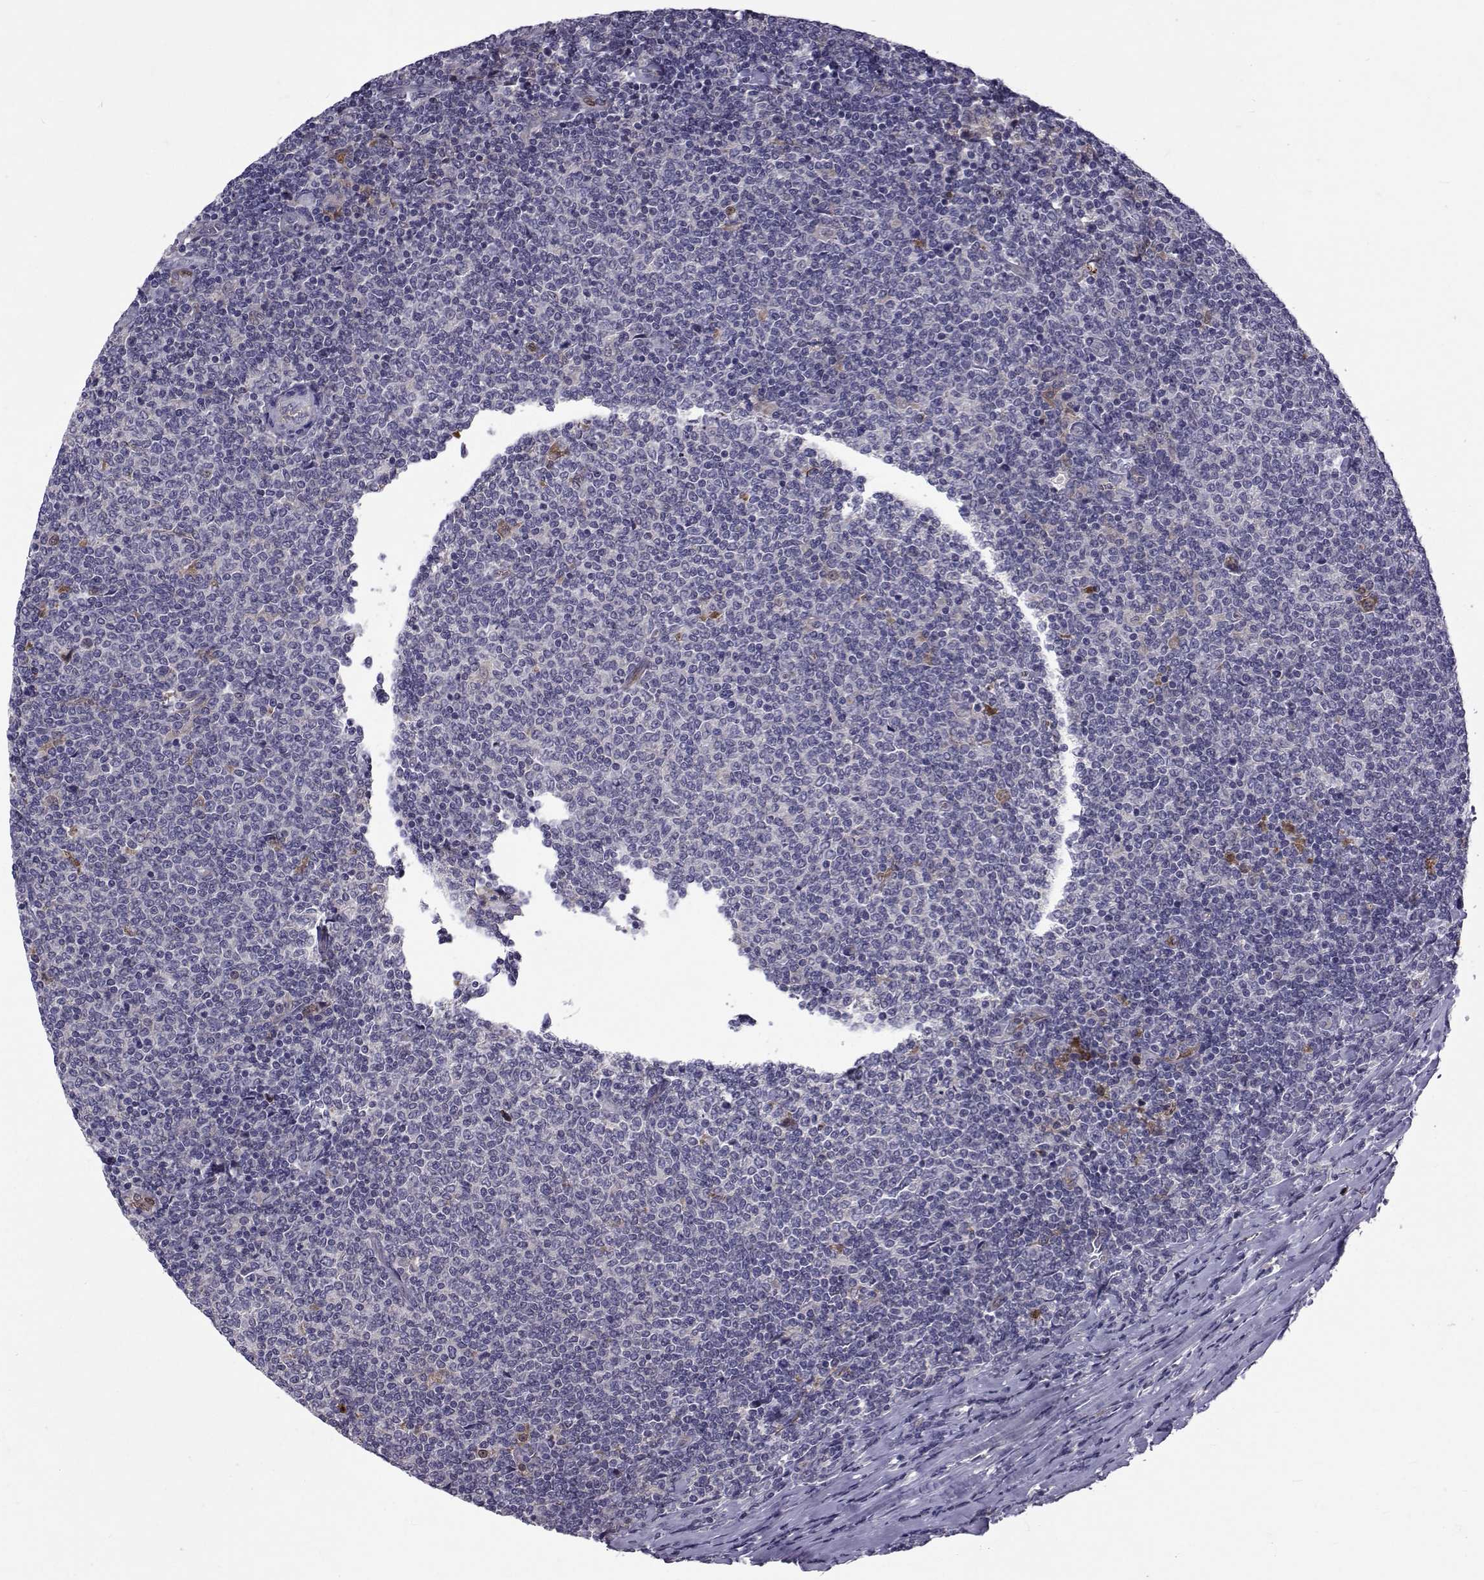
{"staining": {"intensity": "negative", "quantity": "none", "location": "none"}, "tissue": "lymphoma", "cell_type": "Tumor cells", "image_type": "cancer", "snomed": [{"axis": "morphology", "description": "Malignant lymphoma, non-Hodgkin's type, Low grade"}, {"axis": "topography", "description": "Lymph node"}], "caption": "Tumor cells are negative for protein expression in human malignant lymphoma, non-Hodgkin's type (low-grade).", "gene": "TNFRSF11B", "patient": {"sex": "male", "age": 52}}